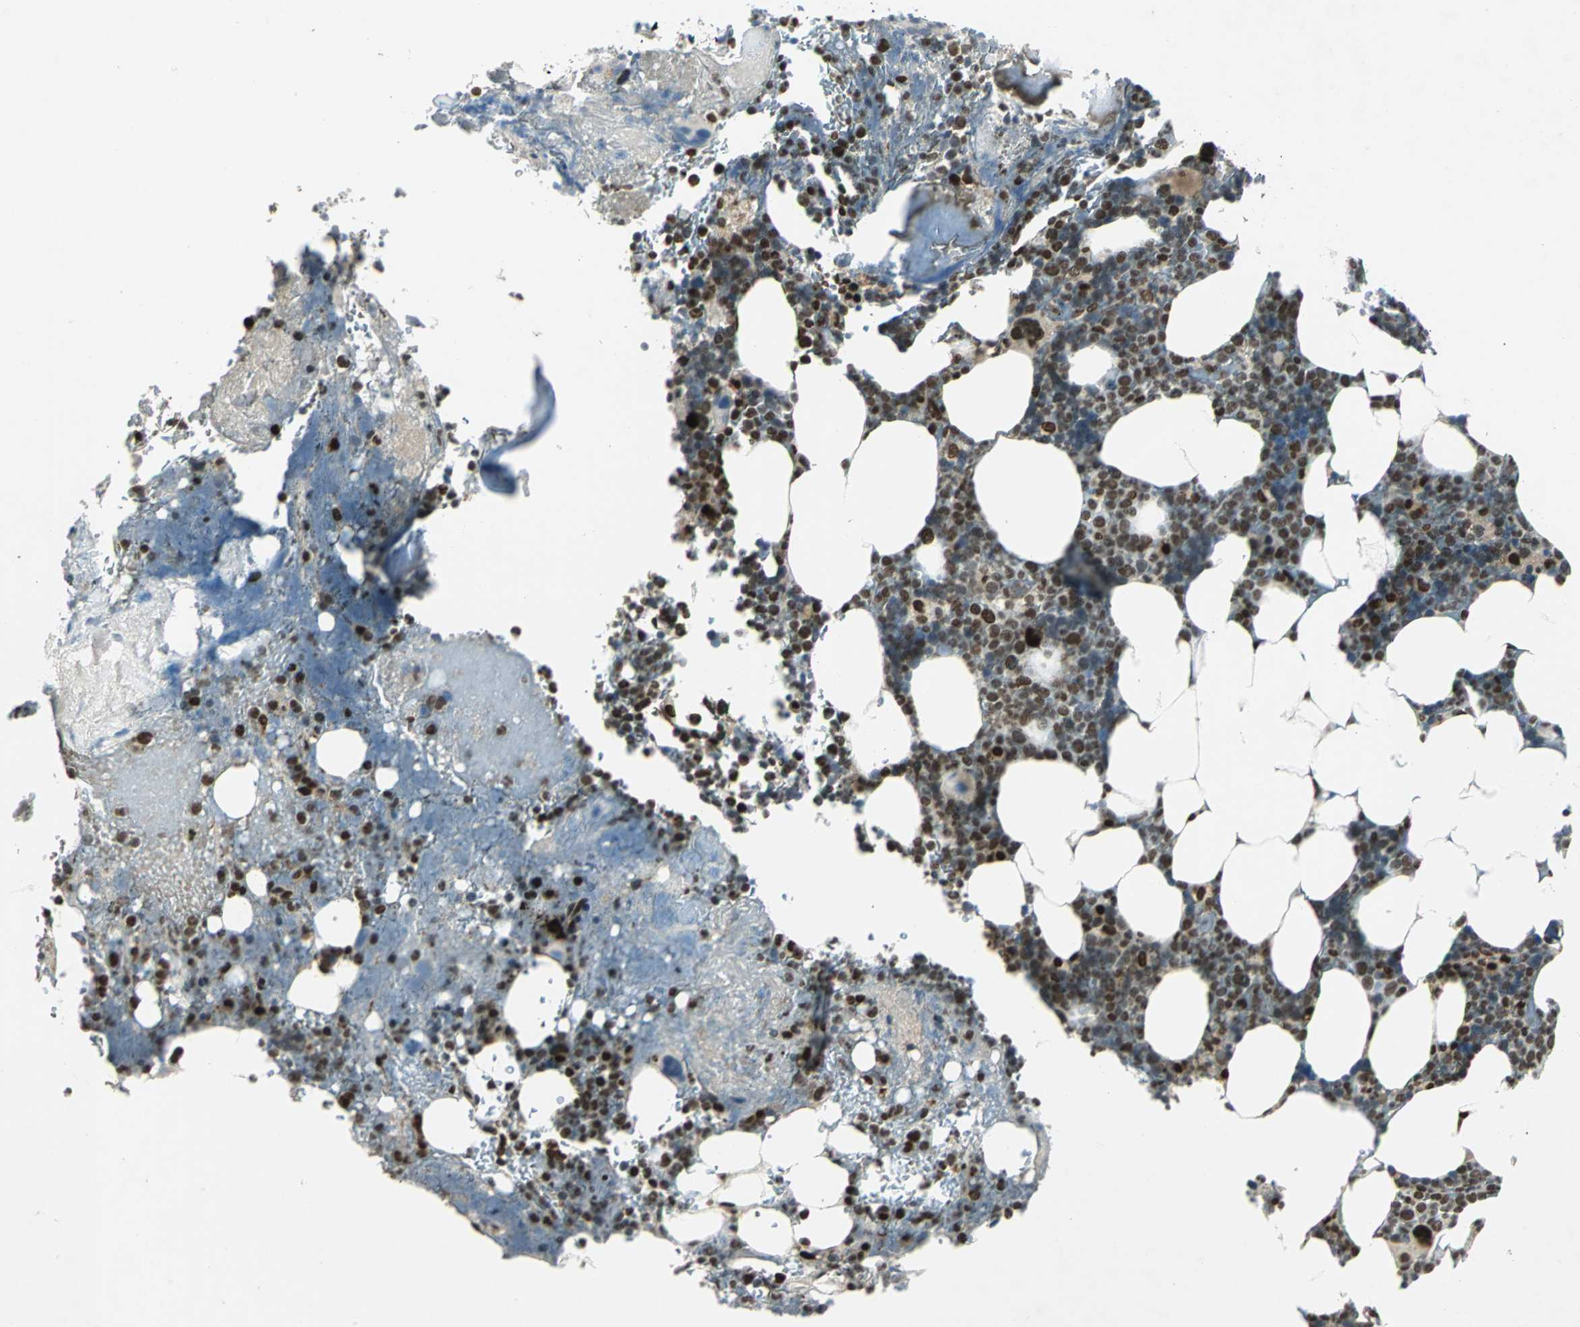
{"staining": {"intensity": "strong", "quantity": ">75%", "location": "nuclear"}, "tissue": "bone marrow", "cell_type": "Hematopoietic cells", "image_type": "normal", "snomed": [{"axis": "morphology", "description": "Normal tissue, NOS"}, {"axis": "topography", "description": "Bone marrow"}], "caption": "Hematopoietic cells exhibit high levels of strong nuclear positivity in about >75% of cells in normal bone marrow. The staining is performed using DAB brown chromogen to label protein expression. The nuclei are counter-stained blue using hematoxylin.", "gene": "RAD17", "patient": {"sex": "female", "age": 73}}